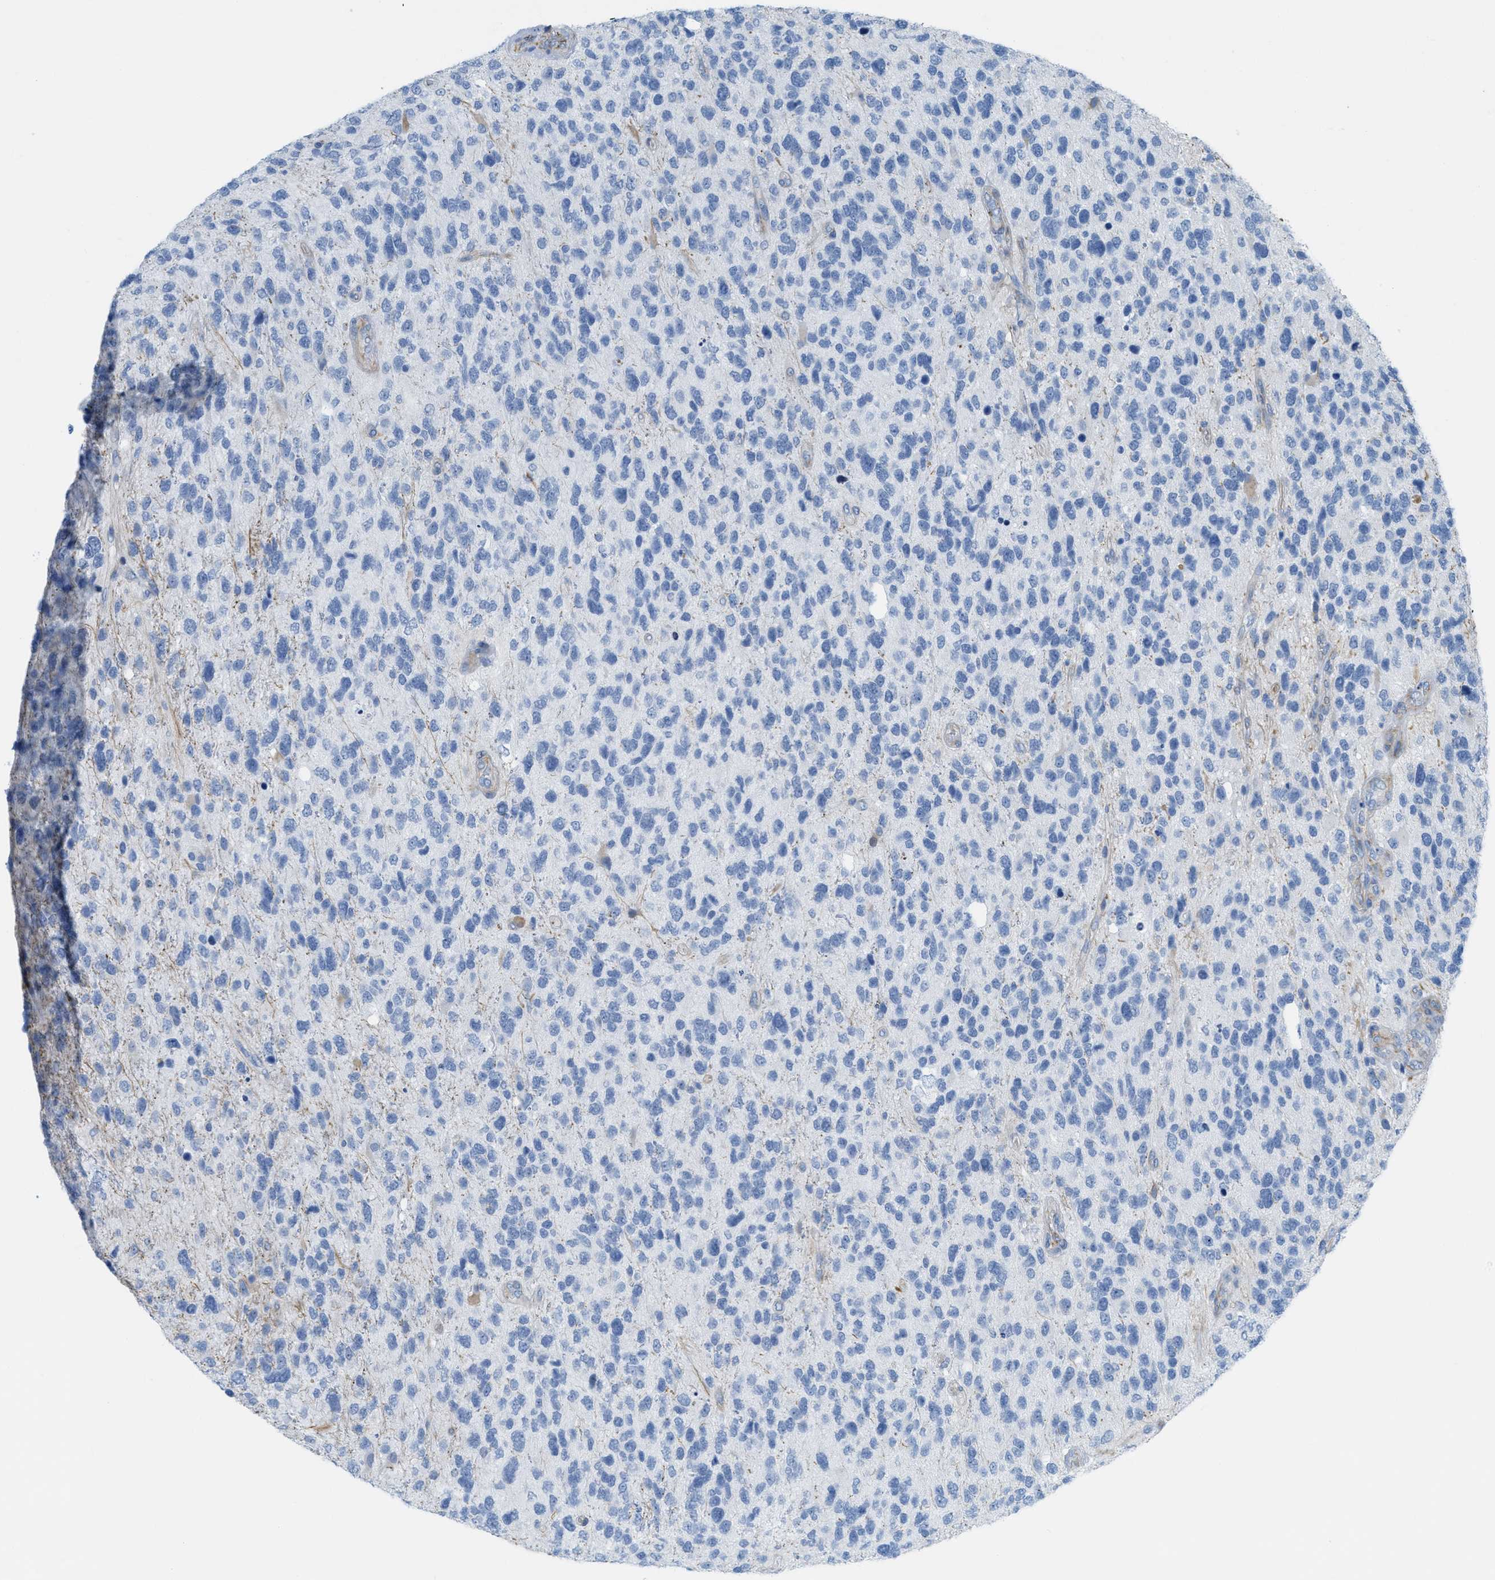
{"staining": {"intensity": "negative", "quantity": "none", "location": "none"}, "tissue": "glioma", "cell_type": "Tumor cells", "image_type": "cancer", "snomed": [{"axis": "morphology", "description": "Glioma, malignant, High grade"}, {"axis": "topography", "description": "Brain"}], "caption": "Image shows no protein expression in tumor cells of malignant high-grade glioma tissue.", "gene": "SLC12A1", "patient": {"sex": "female", "age": 58}}